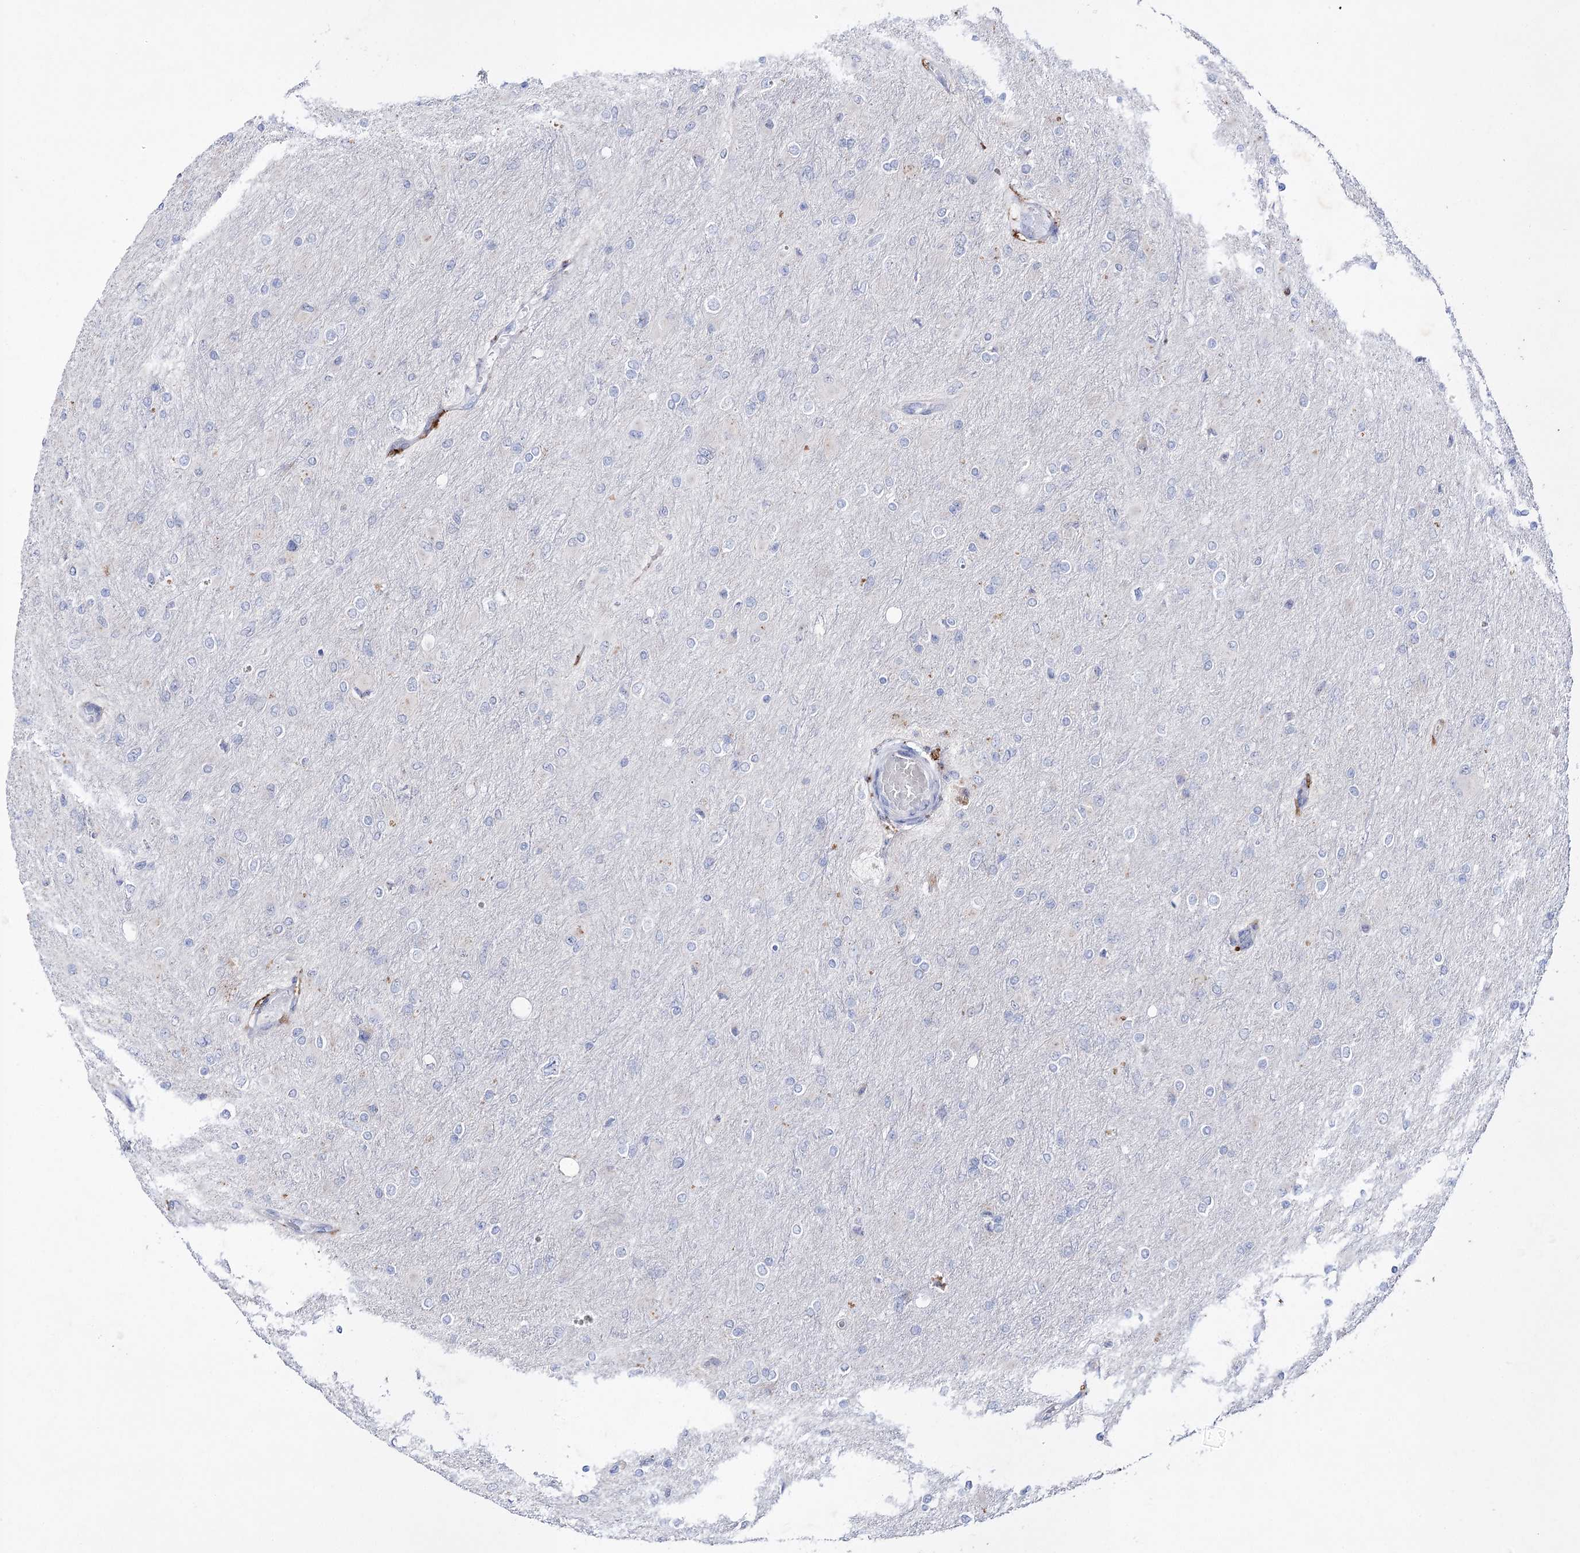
{"staining": {"intensity": "negative", "quantity": "none", "location": "none"}, "tissue": "glioma", "cell_type": "Tumor cells", "image_type": "cancer", "snomed": [{"axis": "morphology", "description": "Glioma, malignant, High grade"}, {"axis": "topography", "description": "Cerebral cortex"}], "caption": "The micrograph exhibits no staining of tumor cells in glioma.", "gene": "NAGLU", "patient": {"sex": "female", "age": 36}}